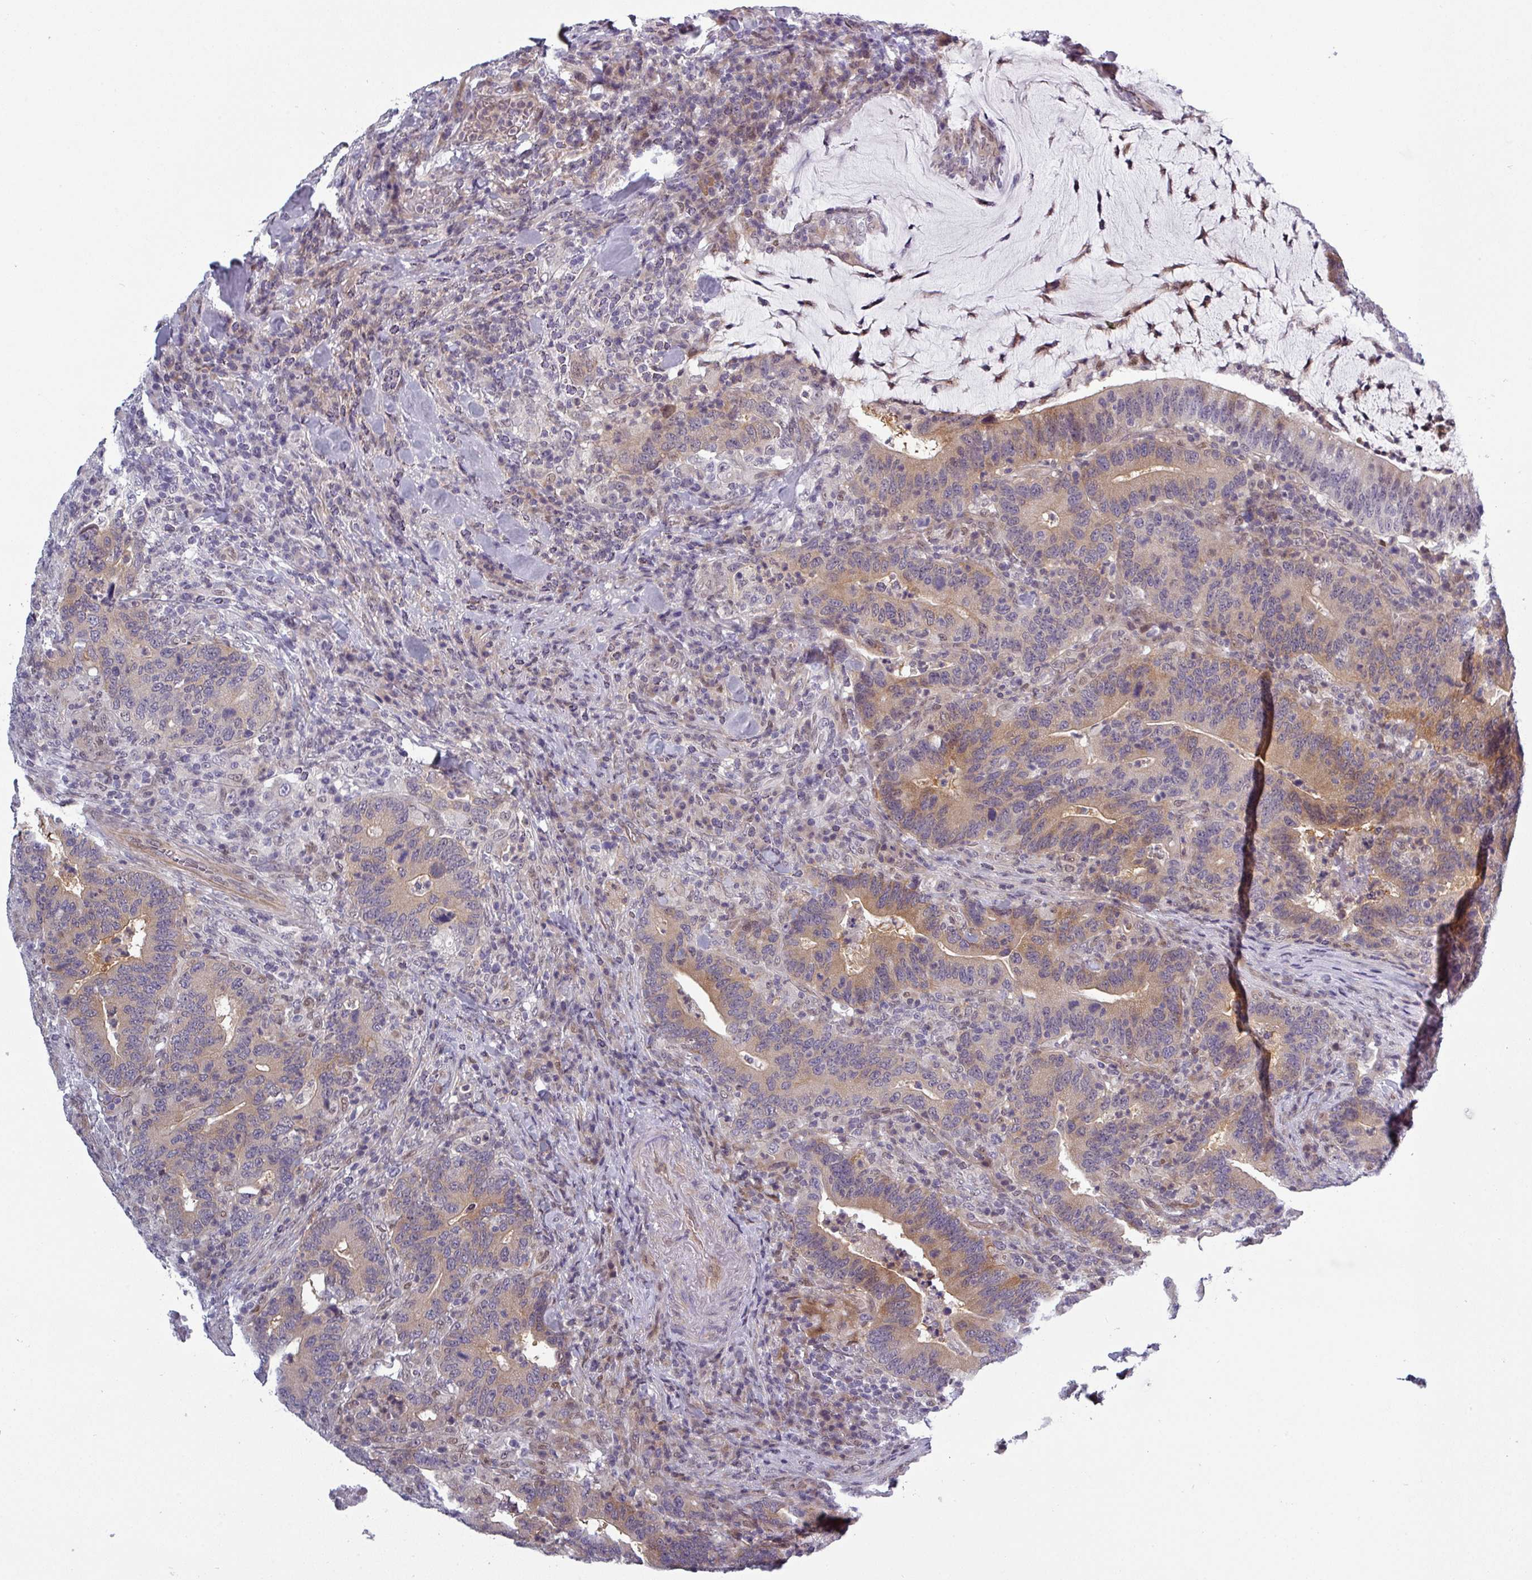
{"staining": {"intensity": "moderate", "quantity": "25%-75%", "location": "cytoplasmic/membranous"}, "tissue": "colorectal cancer", "cell_type": "Tumor cells", "image_type": "cancer", "snomed": [{"axis": "morphology", "description": "Adenocarcinoma, NOS"}, {"axis": "topography", "description": "Colon"}], "caption": "Human colorectal cancer stained with a brown dye demonstrates moderate cytoplasmic/membranous positive staining in approximately 25%-75% of tumor cells.", "gene": "PRAMEF12", "patient": {"sex": "female", "age": 66}}